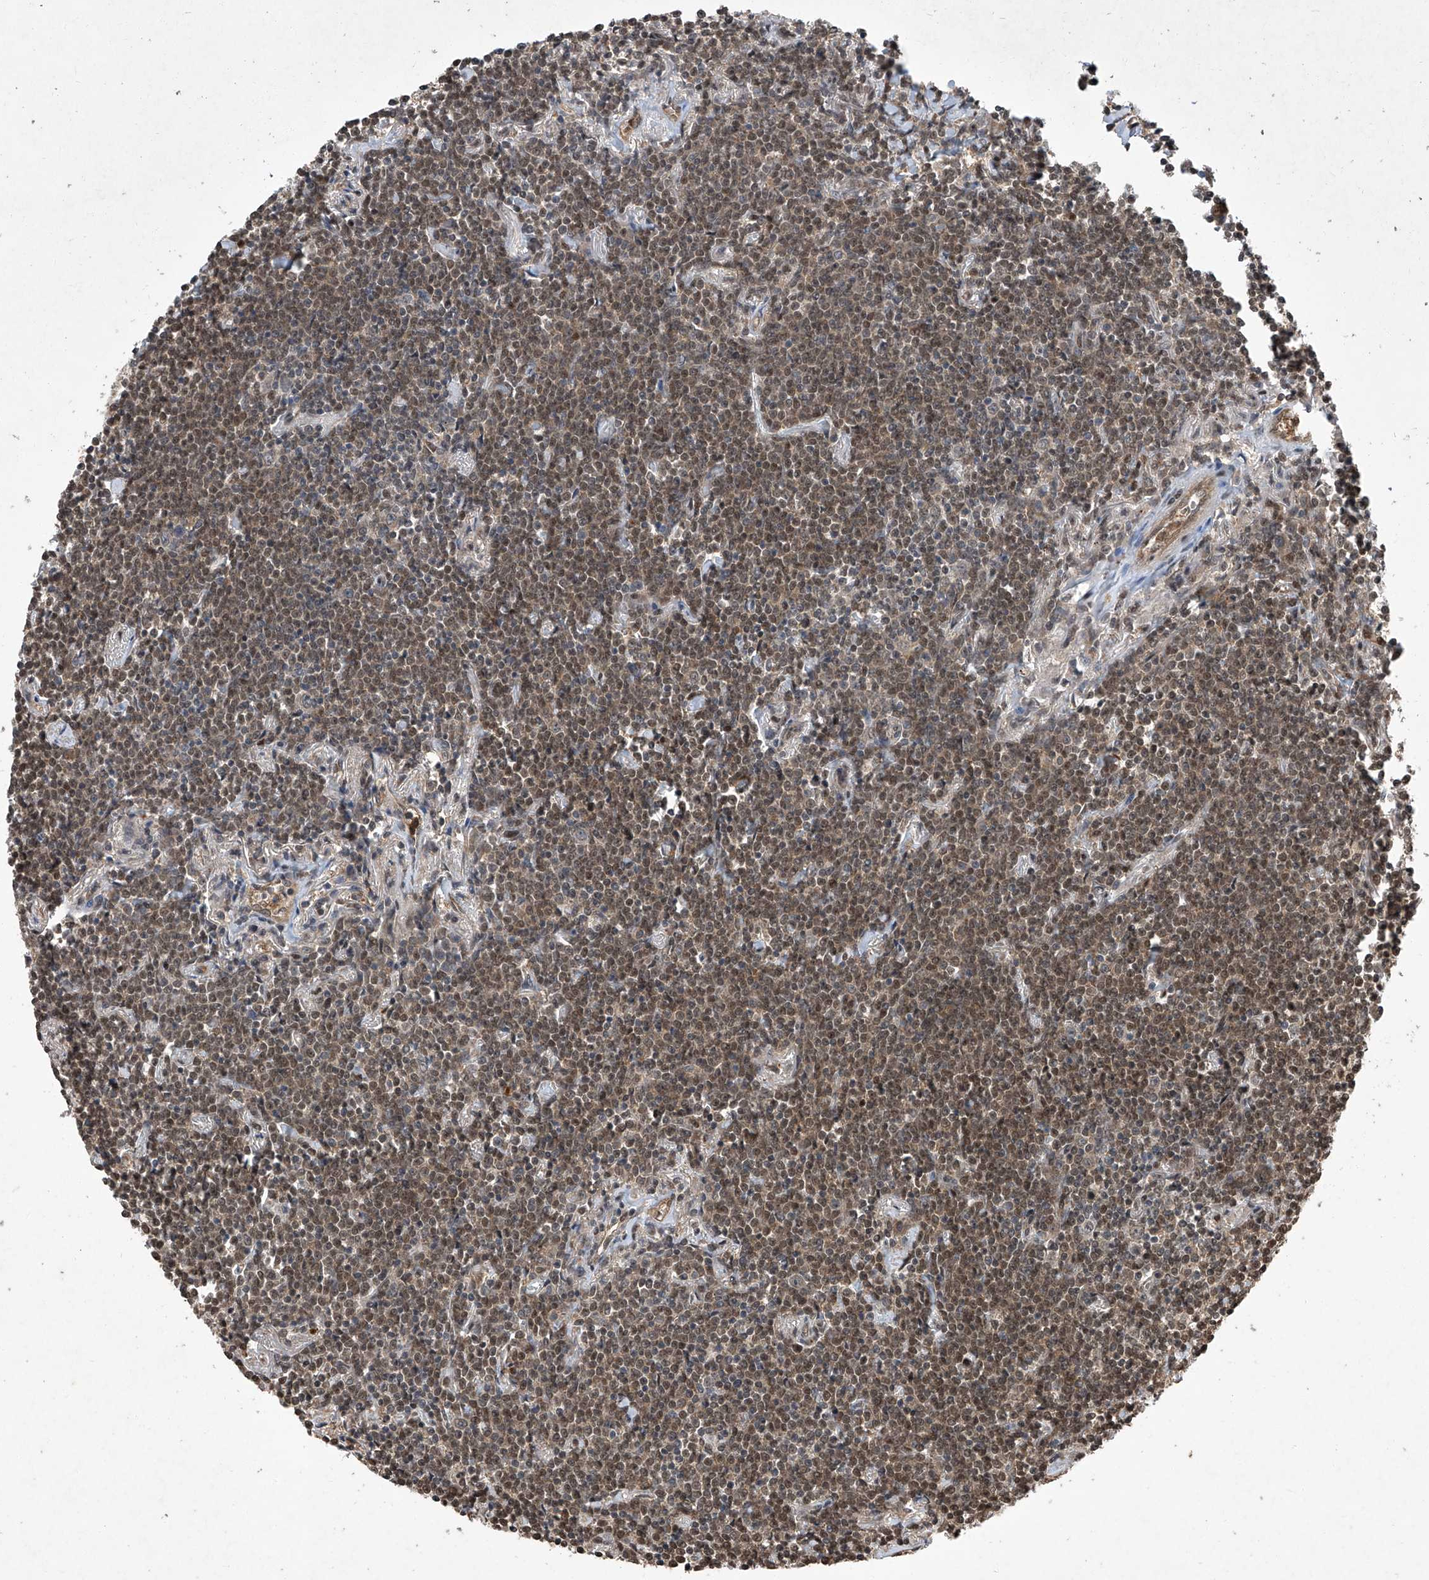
{"staining": {"intensity": "moderate", "quantity": ">75%", "location": "nuclear"}, "tissue": "lymphoma", "cell_type": "Tumor cells", "image_type": "cancer", "snomed": [{"axis": "morphology", "description": "Malignant lymphoma, non-Hodgkin's type, Low grade"}, {"axis": "topography", "description": "Lung"}], "caption": "Moderate nuclear protein expression is appreciated in approximately >75% of tumor cells in low-grade malignant lymphoma, non-Hodgkin's type.", "gene": "TSNAX", "patient": {"sex": "female", "age": 71}}